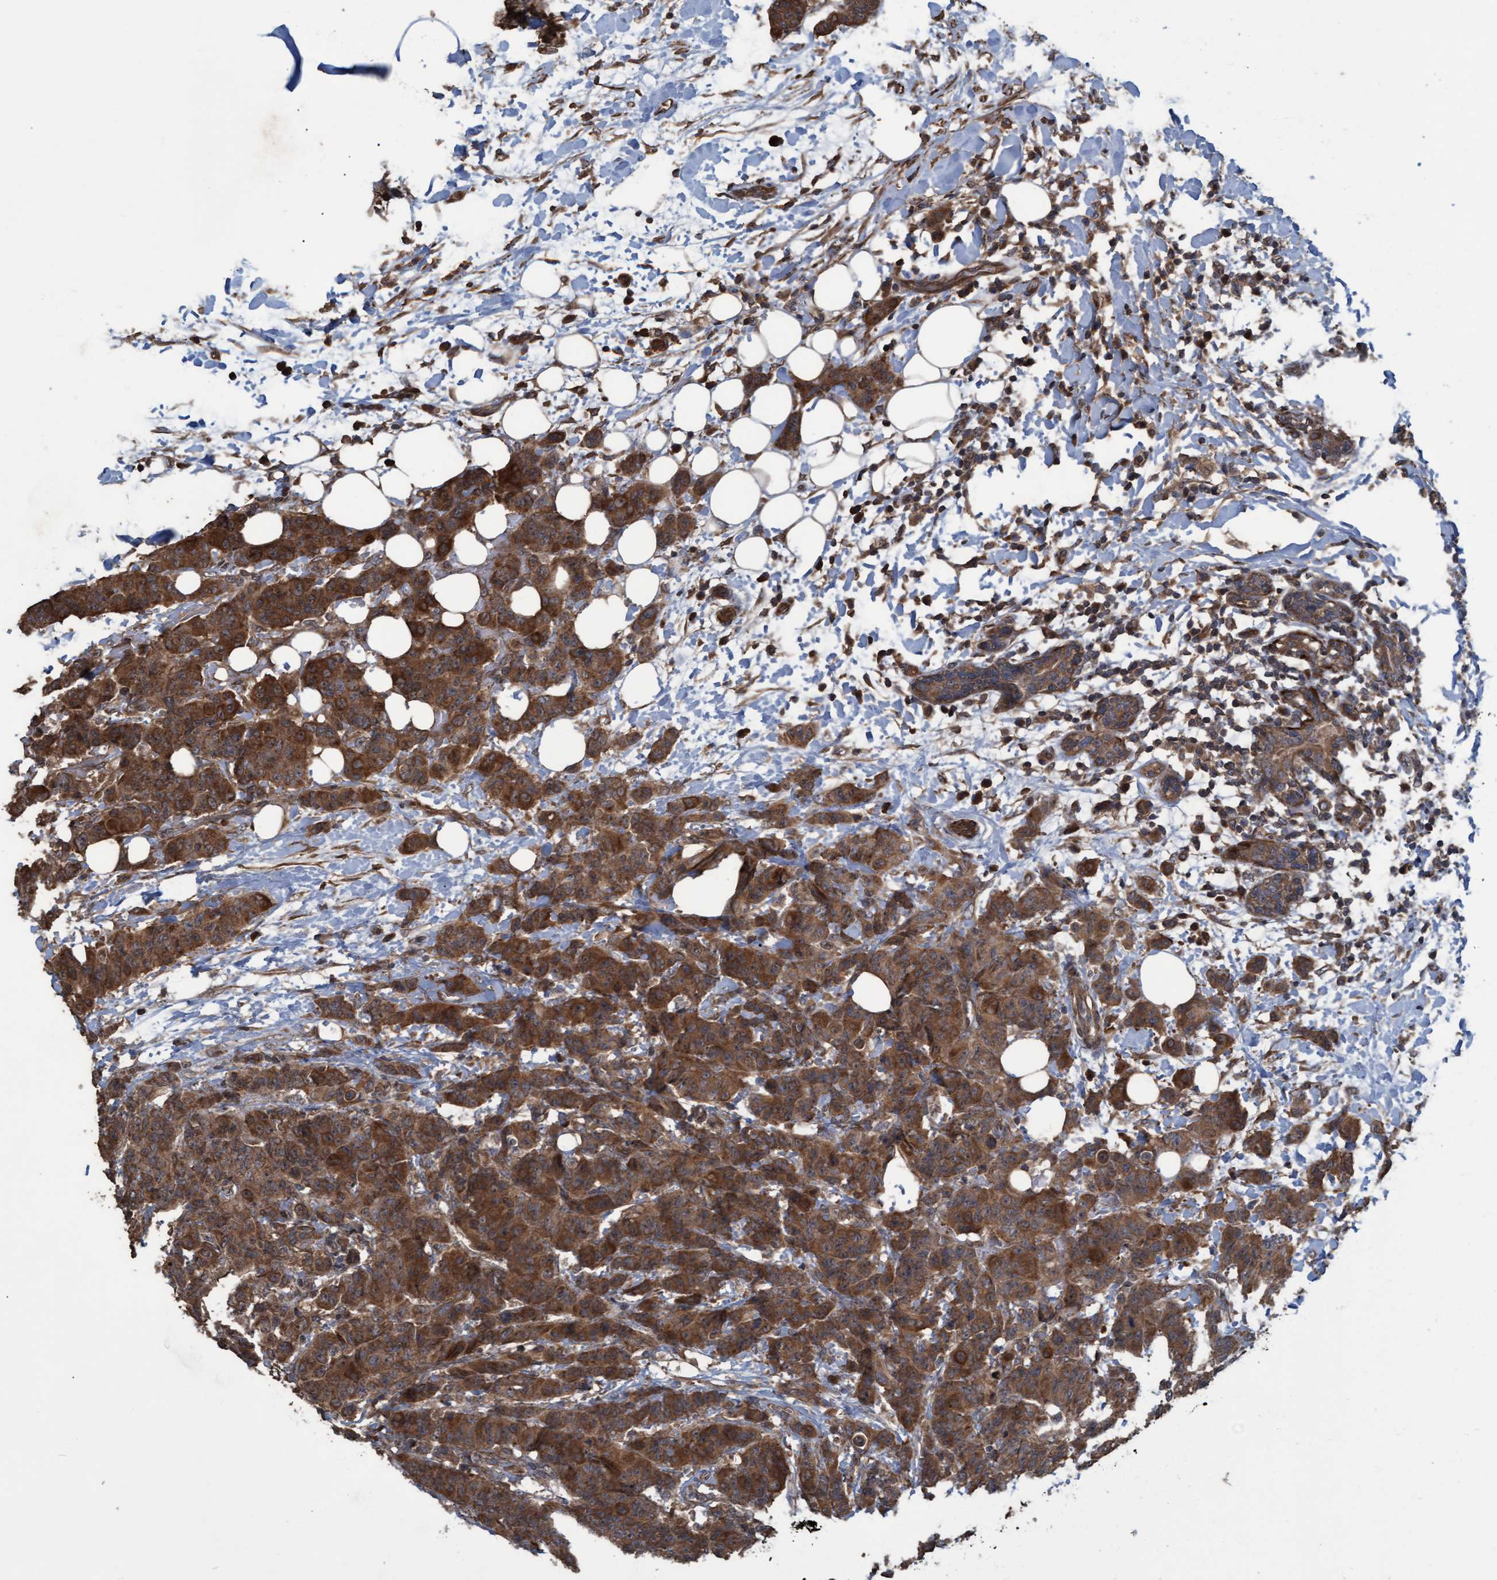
{"staining": {"intensity": "strong", "quantity": ">75%", "location": "cytoplasmic/membranous"}, "tissue": "breast cancer", "cell_type": "Tumor cells", "image_type": "cancer", "snomed": [{"axis": "morphology", "description": "Normal tissue, NOS"}, {"axis": "morphology", "description": "Duct carcinoma"}, {"axis": "topography", "description": "Breast"}], "caption": "Breast cancer stained with DAB IHC reveals high levels of strong cytoplasmic/membranous positivity in approximately >75% of tumor cells.", "gene": "GGT6", "patient": {"sex": "female", "age": 40}}